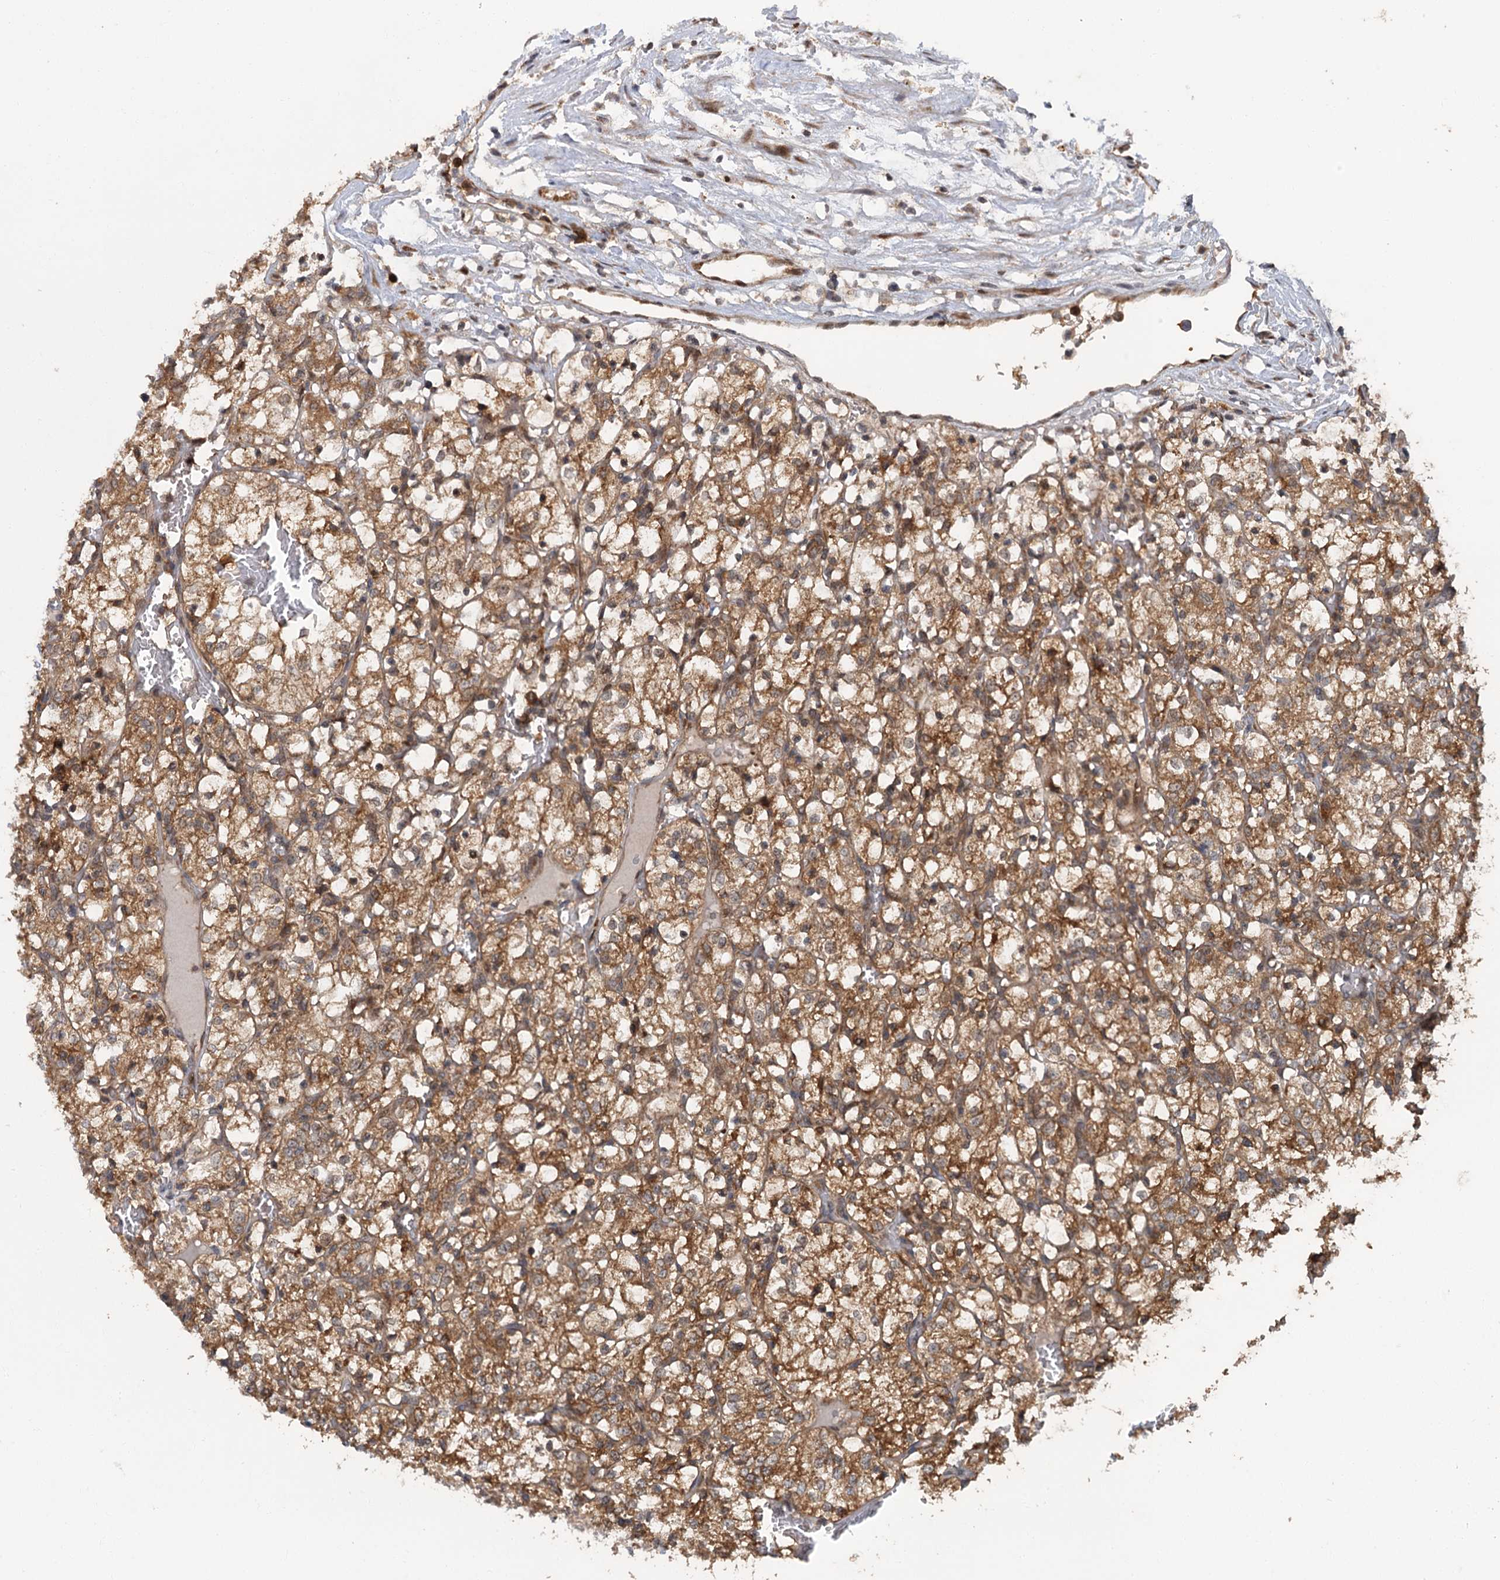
{"staining": {"intensity": "moderate", "quantity": ">75%", "location": "cytoplasmic/membranous"}, "tissue": "renal cancer", "cell_type": "Tumor cells", "image_type": "cancer", "snomed": [{"axis": "morphology", "description": "Adenocarcinoma, NOS"}, {"axis": "topography", "description": "Kidney"}], "caption": "This image shows immunohistochemistry staining of adenocarcinoma (renal), with medium moderate cytoplasmic/membranous expression in about >75% of tumor cells.", "gene": "KANSL2", "patient": {"sex": "female", "age": 69}}